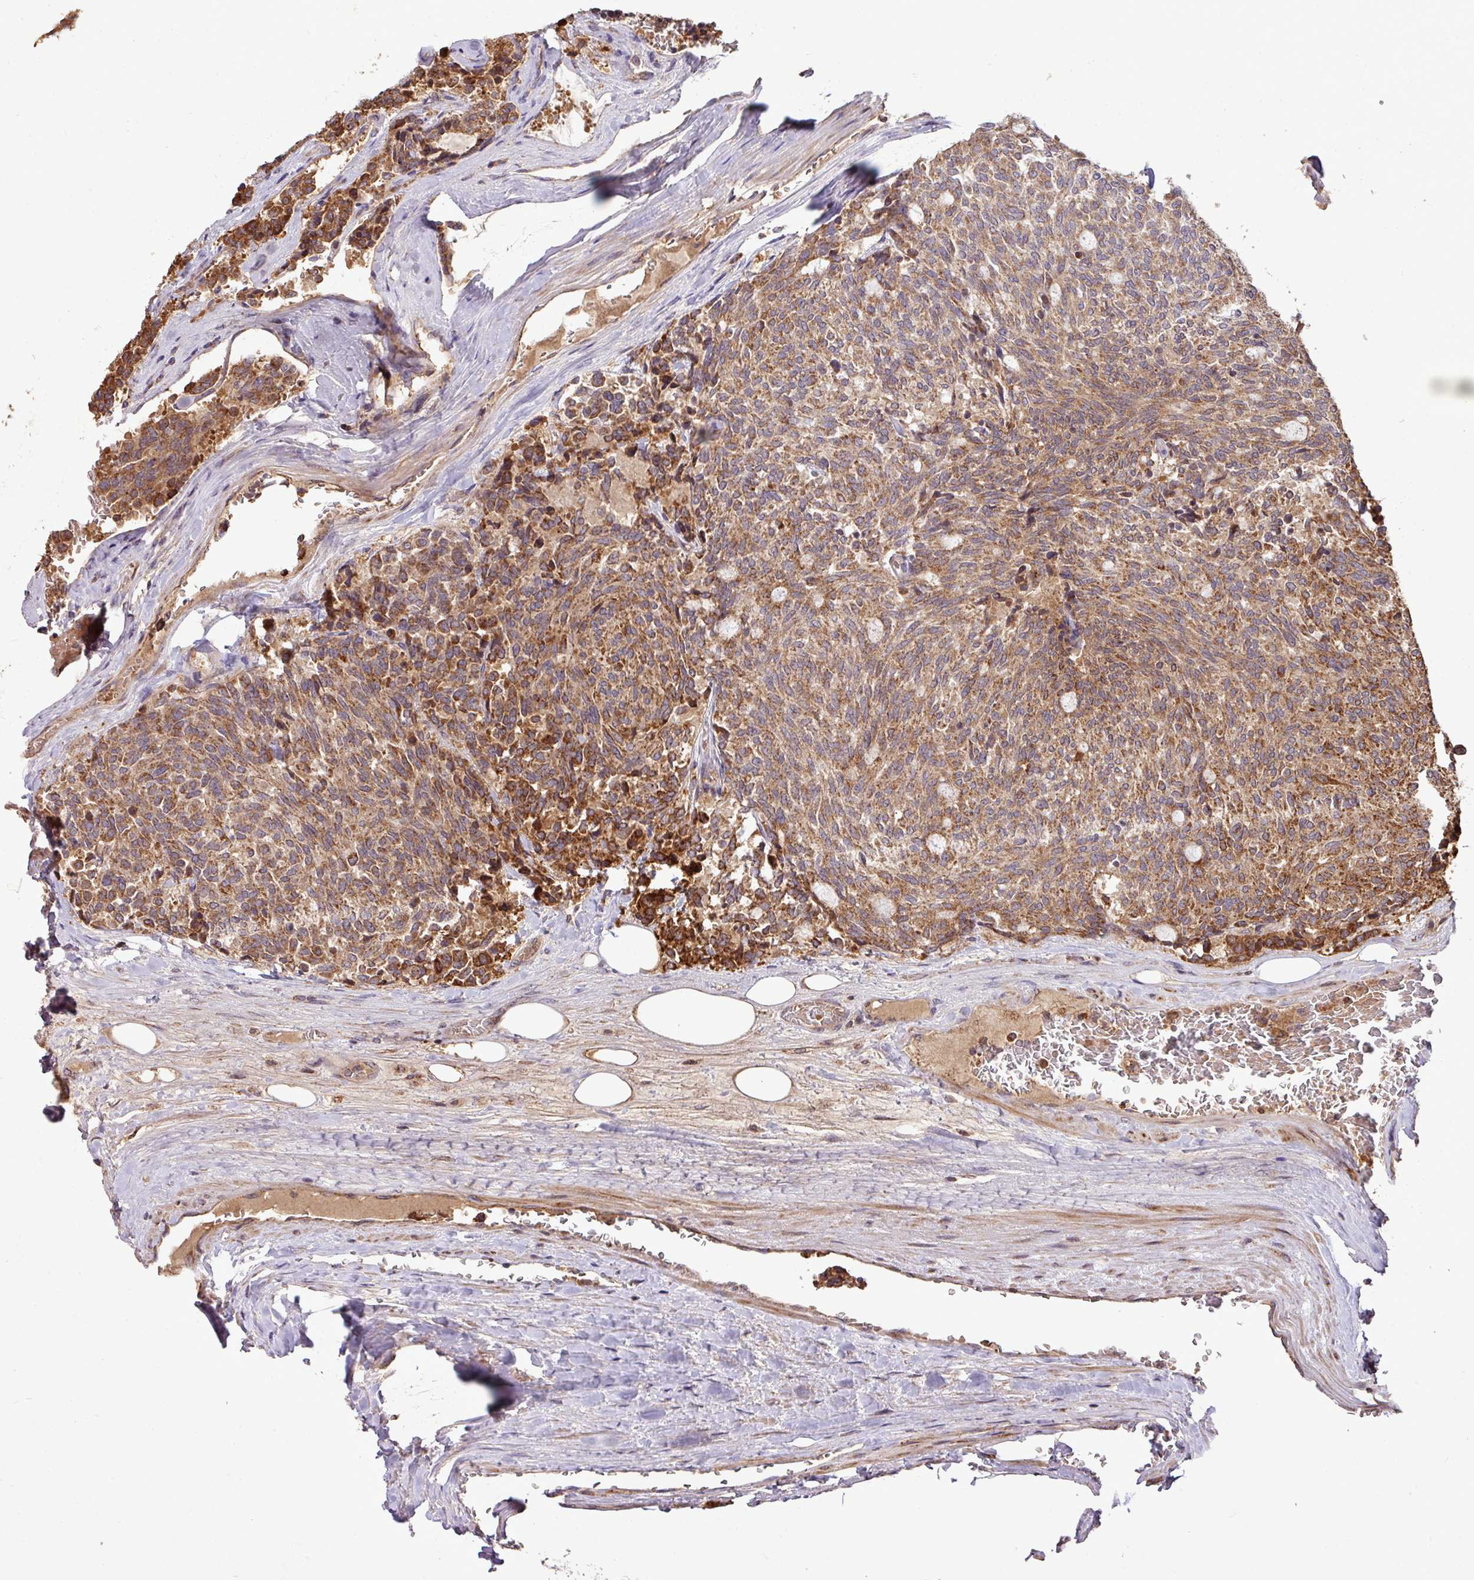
{"staining": {"intensity": "moderate", "quantity": ">75%", "location": "cytoplasmic/membranous"}, "tissue": "carcinoid", "cell_type": "Tumor cells", "image_type": "cancer", "snomed": [{"axis": "morphology", "description": "Carcinoid, malignant, NOS"}, {"axis": "topography", "description": "Pancreas"}], "caption": "Malignant carcinoid tissue reveals moderate cytoplasmic/membranous staining in about >75% of tumor cells, visualized by immunohistochemistry. (DAB (3,3'-diaminobenzidine) IHC, brown staining for protein, blue staining for nuclei).", "gene": "YPEL3", "patient": {"sex": "female", "age": 54}}